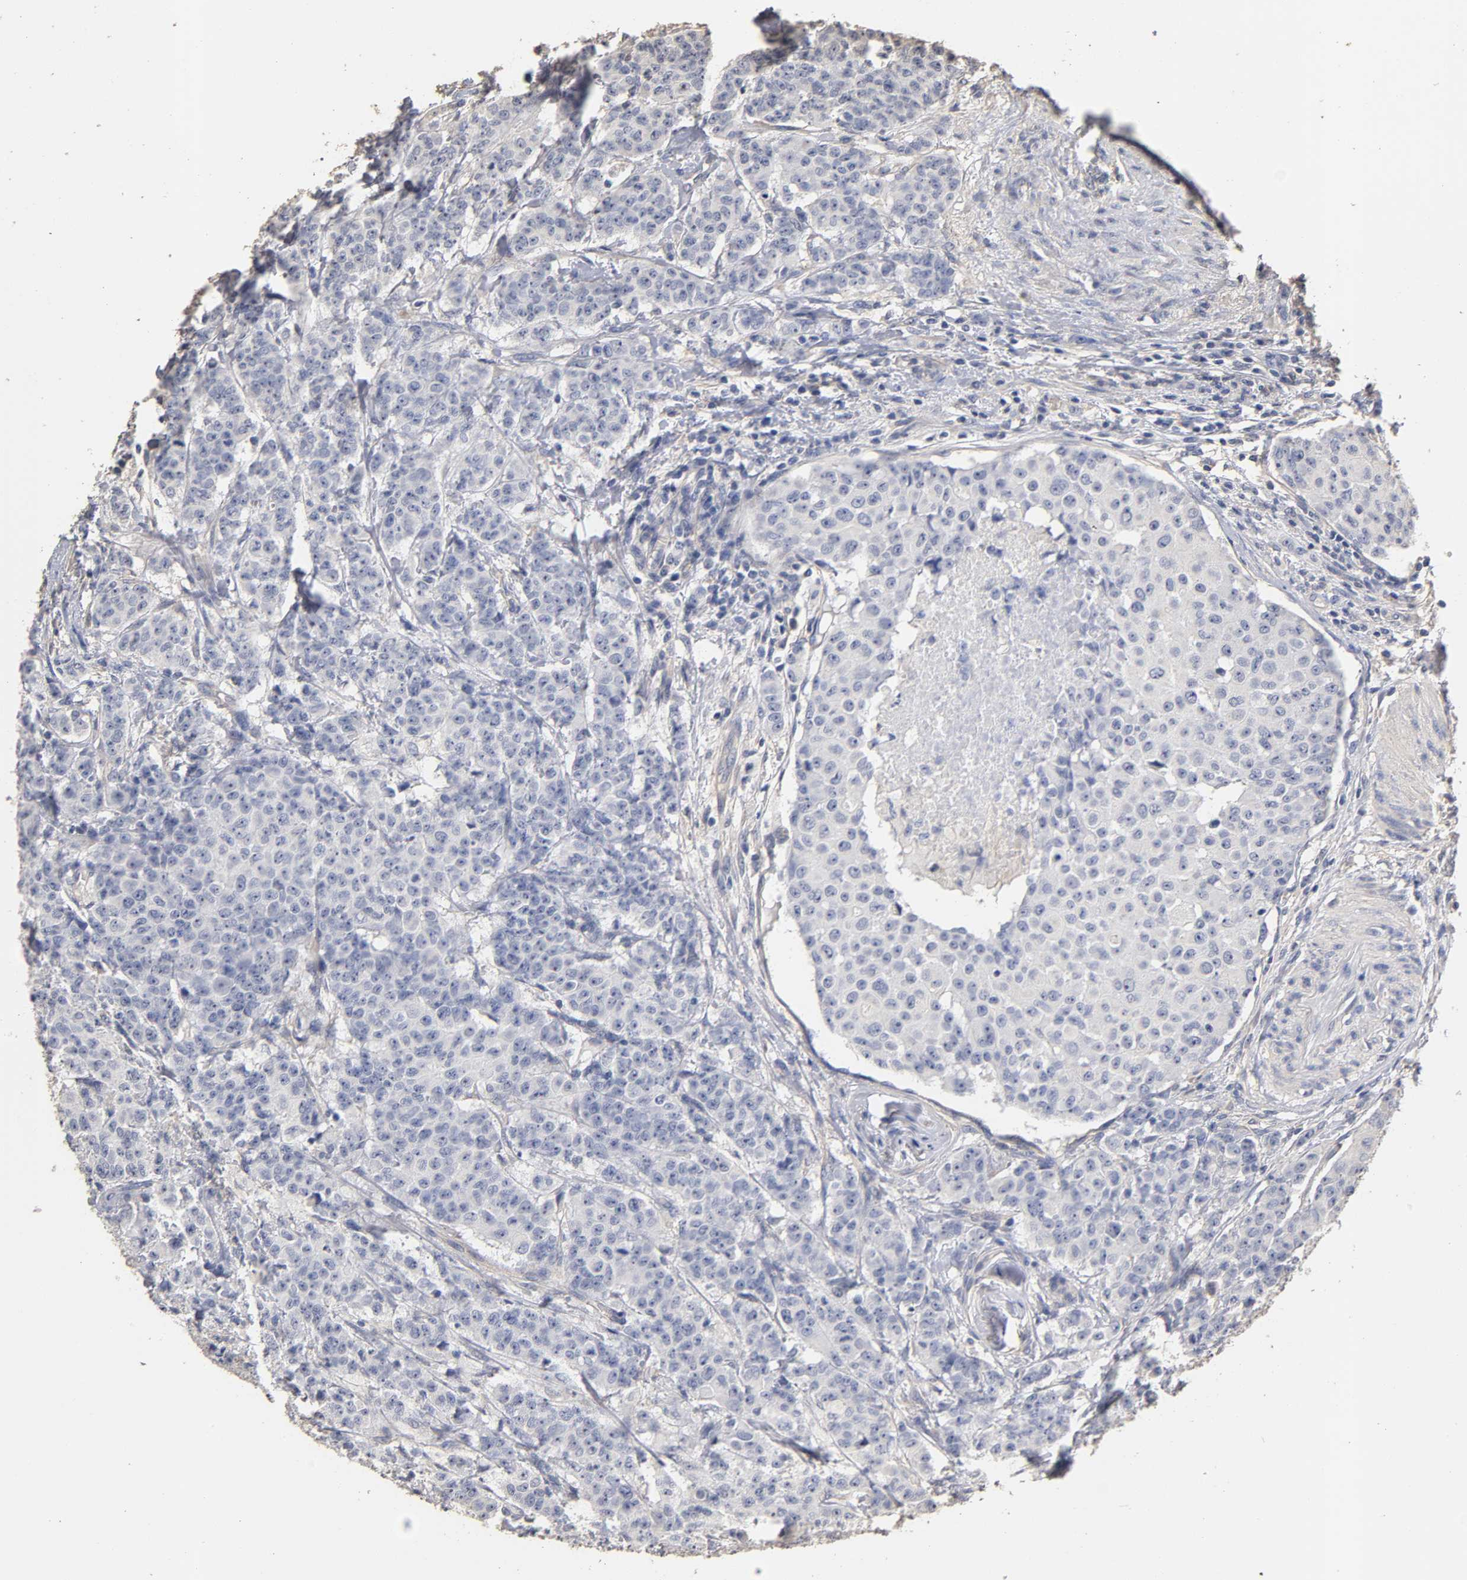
{"staining": {"intensity": "negative", "quantity": "none", "location": "none"}, "tissue": "breast cancer", "cell_type": "Tumor cells", "image_type": "cancer", "snomed": [{"axis": "morphology", "description": "Duct carcinoma"}, {"axis": "topography", "description": "Breast"}], "caption": "Breast cancer (invasive ductal carcinoma) was stained to show a protein in brown. There is no significant staining in tumor cells.", "gene": "VSIG4", "patient": {"sex": "female", "age": 40}}